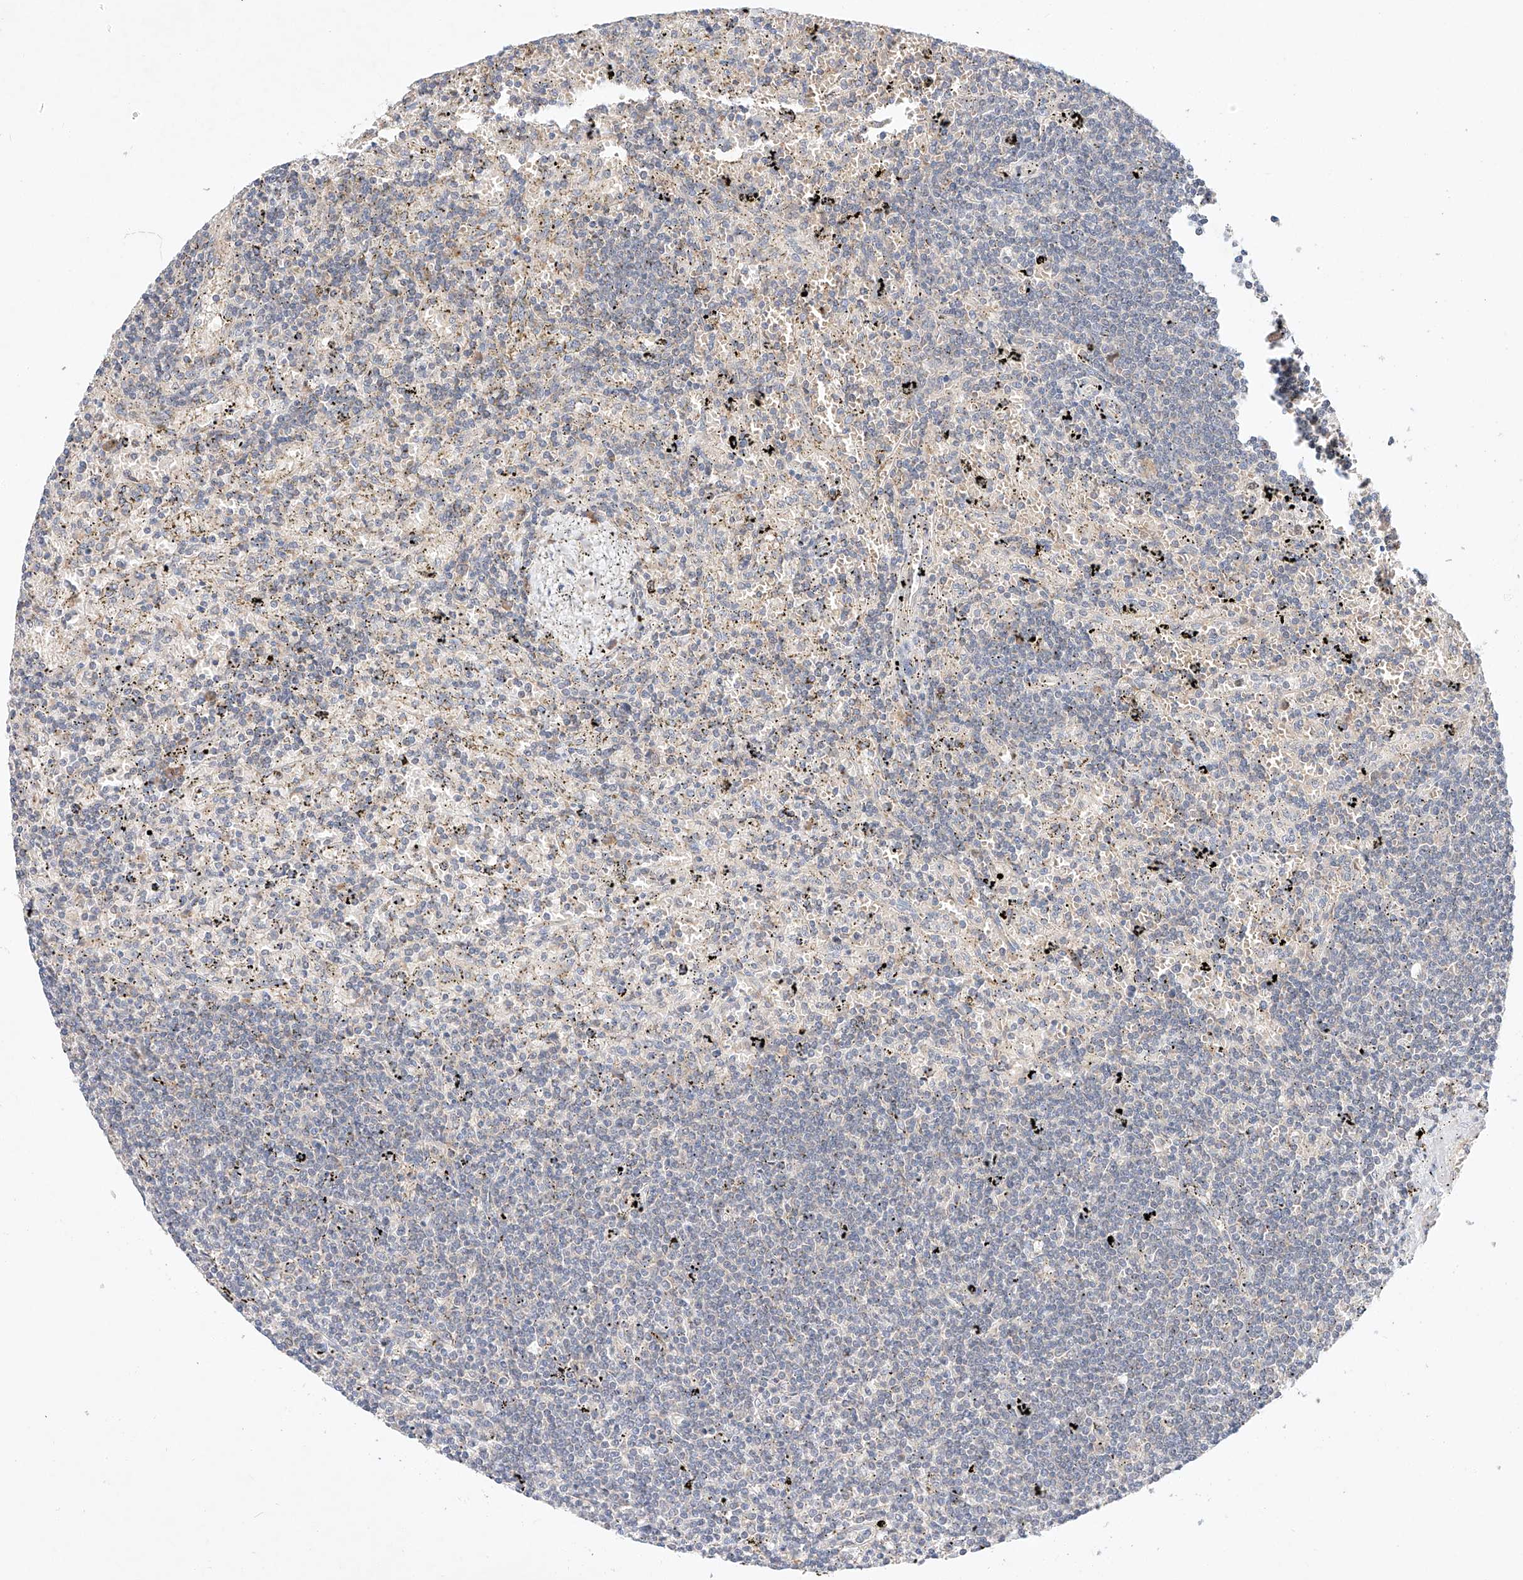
{"staining": {"intensity": "negative", "quantity": "none", "location": "none"}, "tissue": "lymphoma", "cell_type": "Tumor cells", "image_type": "cancer", "snomed": [{"axis": "morphology", "description": "Malignant lymphoma, non-Hodgkin's type, Low grade"}, {"axis": "topography", "description": "Spleen"}], "caption": "Tumor cells show no significant expression in malignant lymphoma, non-Hodgkin's type (low-grade).", "gene": "C6orf118", "patient": {"sex": "male", "age": 76}}